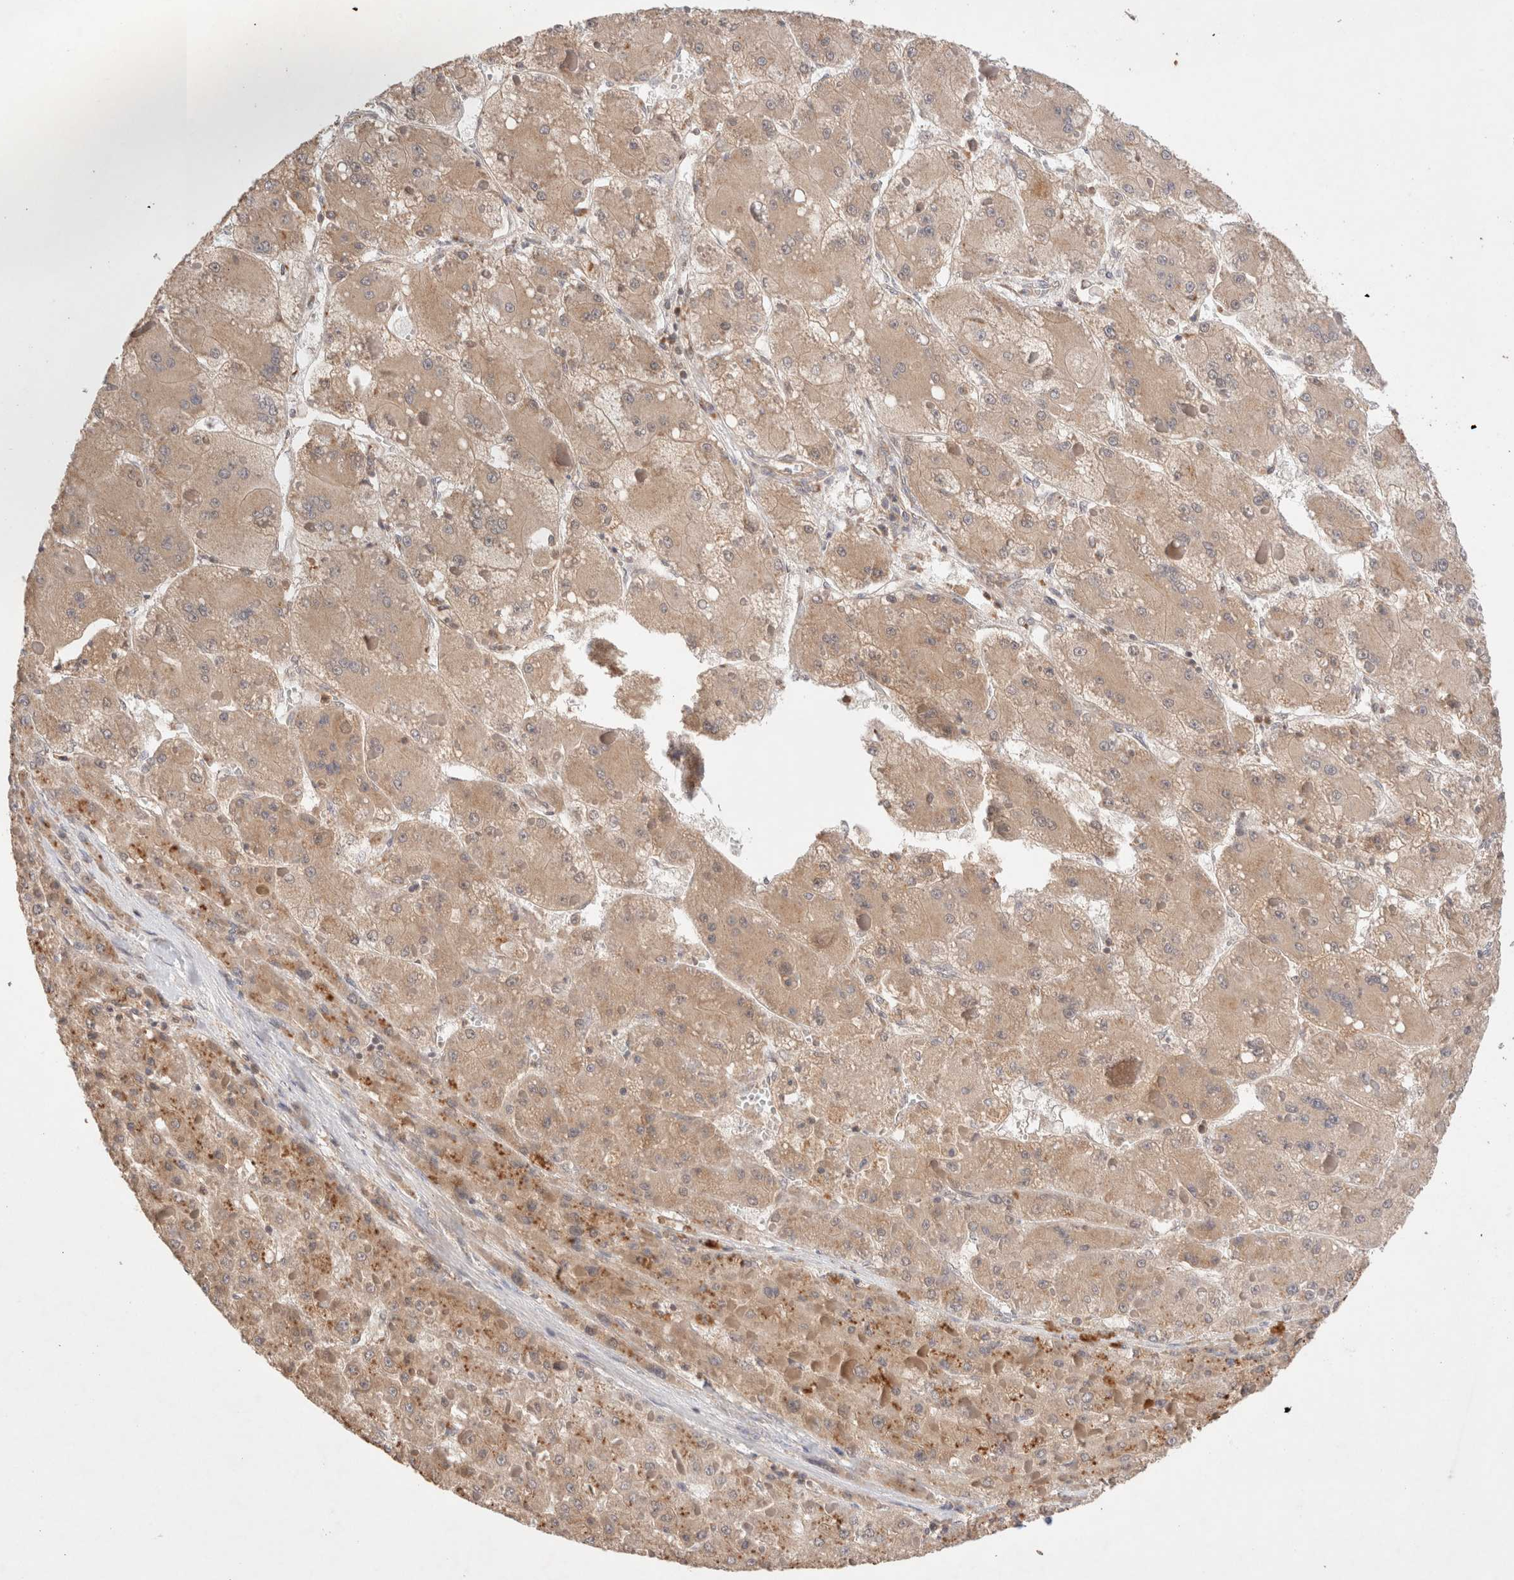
{"staining": {"intensity": "weak", "quantity": ">75%", "location": "cytoplasmic/membranous"}, "tissue": "liver cancer", "cell_type": "Tumor cells", "image_type": "cancer", "snomed": [{"axis": "morphology", "description": "Carcinoma, Hepatocellular, NOS"}, {"axis": "topography", "description": "Liver"}], "caption": "Immunohistochemistry (DAB (3,3'-diaminobenzidine)) staining of human liver cancer demonstrates weak cytoplasmic/membranous protein expression in about >75% of tumor cells.", "gene": "CARNMT1", "patient": {"sex": "female", "age": 73}}